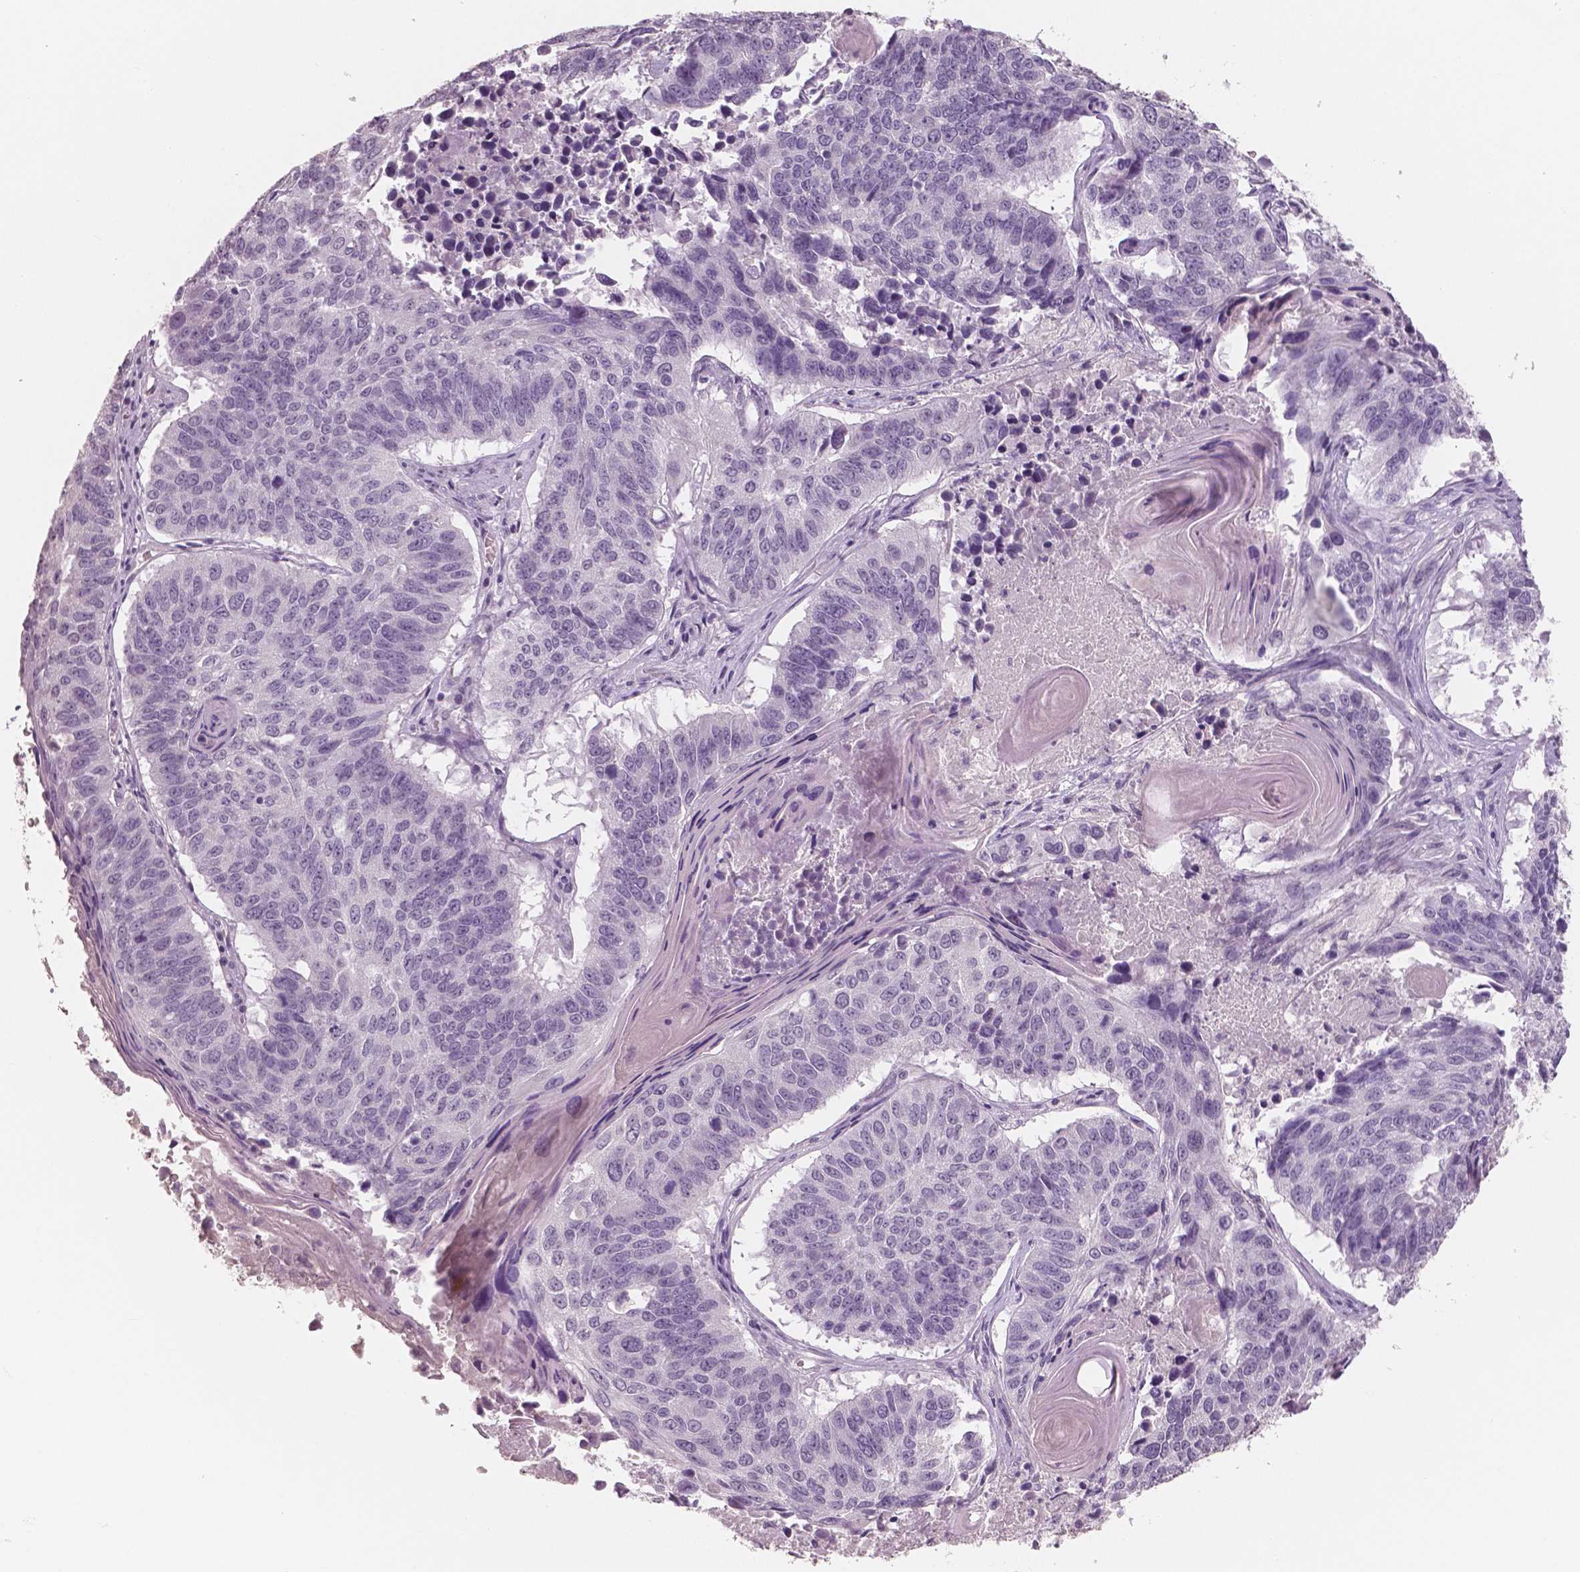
{"staining": {"intensity": "negative", "quantity": "none", "location": "none"}, "tissue": "lung cancer", "cell_type": "Tumor cells", "image_type": "cancer", "snomed": [{"axis": "morphology", "description": "Squamous cell carcinoma, NOS"}, {"axis": "topography", "description": "Lung"}], "caption": "Immunohistochemistry of human lung cancer (squamous cell carcinoma) displays no staining in tumor cells. (Brightfield microscopy of DAB immunohistochemistry at high magnification).", "gene": "NECAB1", "patient": {"sex": "male", "age": 73}}